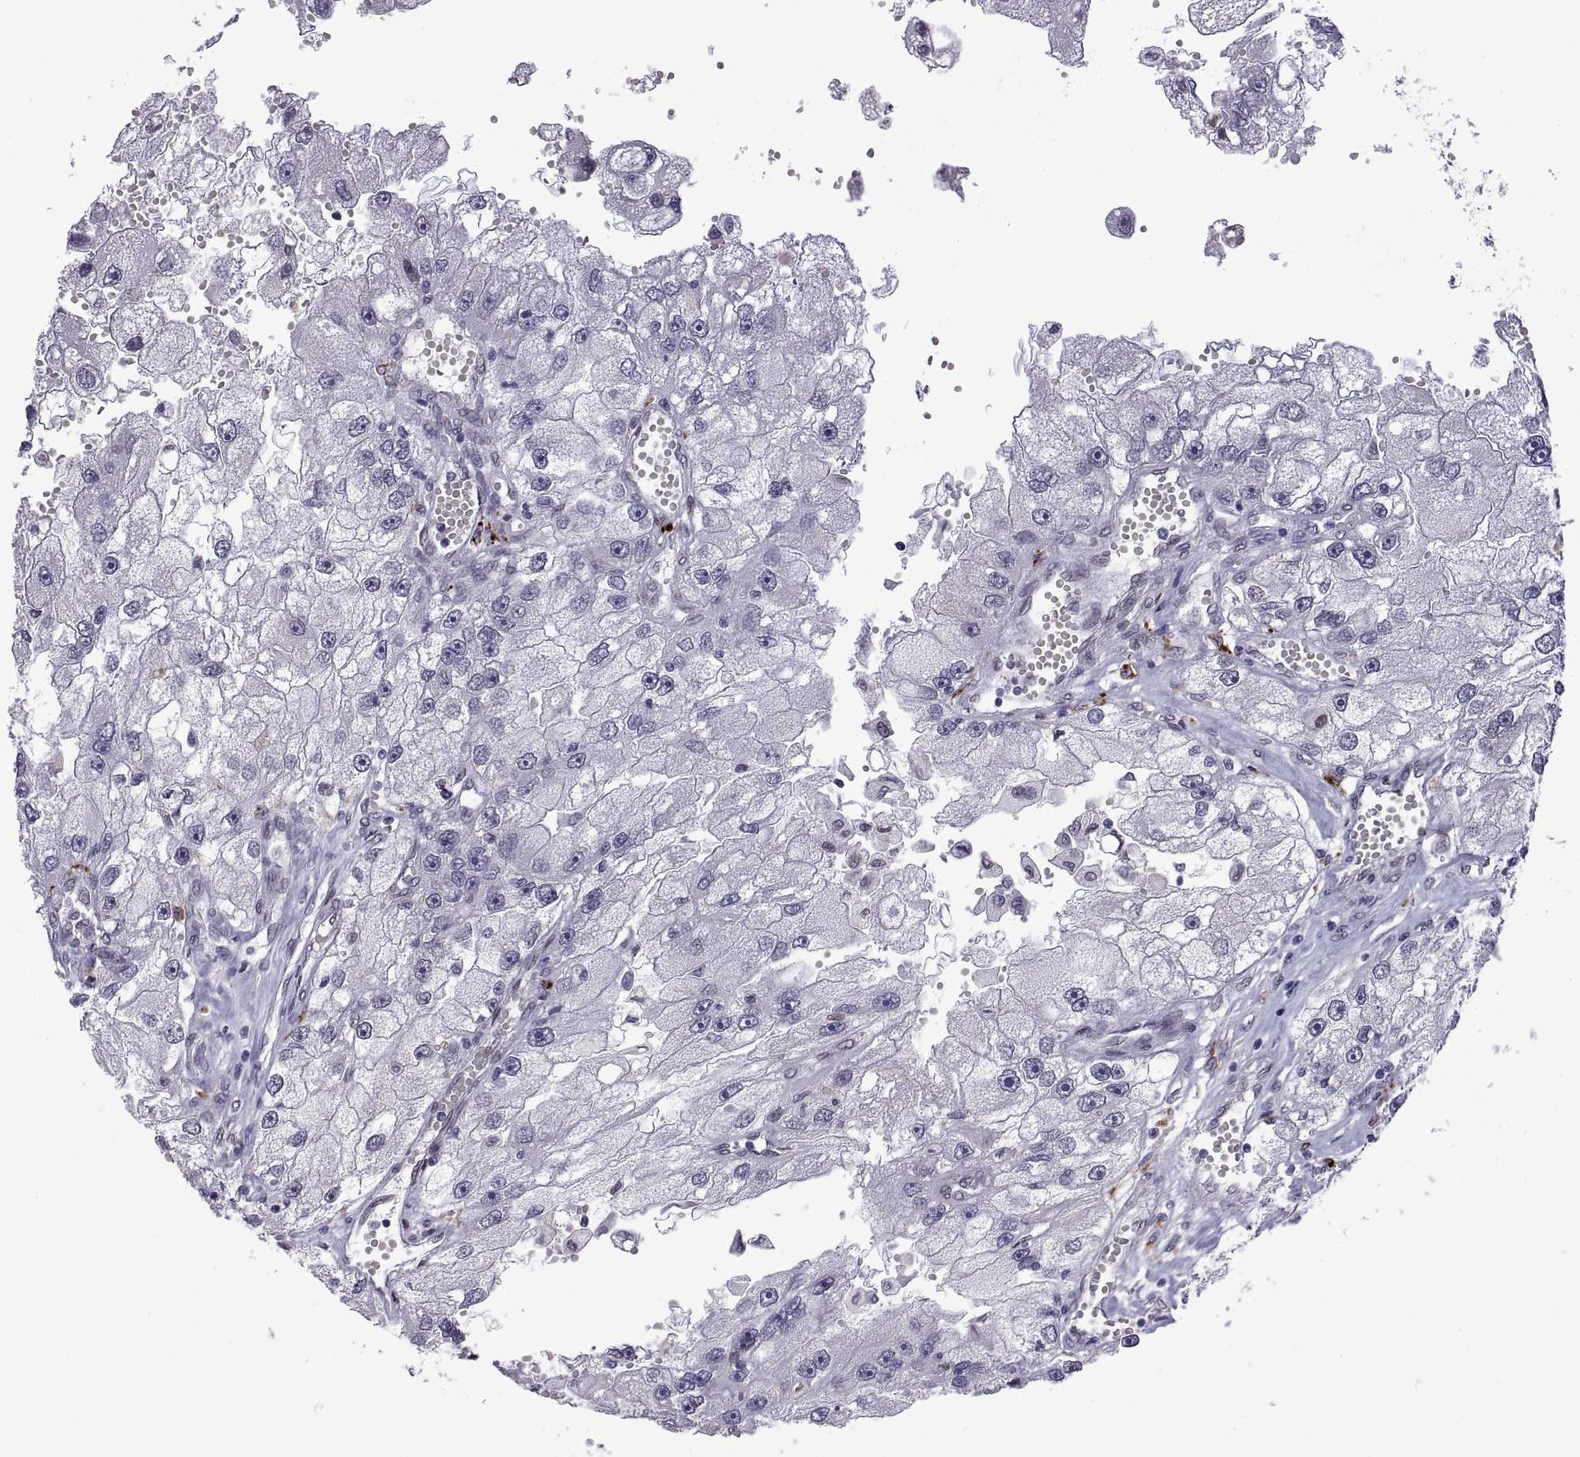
{"staining": {"intensity": "negative", "quantity": "none", "location": "none"}, "tissue": "renal cancer", "cell_type": "Tumor cells", "image_type": "cancer", "snomed": [{"axis": "morphology", "description": "Adenocarcinoma, NOS"}, {"axis": "topography", "description": "Kidney"}], "caption": "Immunohistochemistry (IHC) of renal cancer shows no staining in tumor cells.", "gene": "NR4A1", "patient": {"sex": "male", "age": 63}}